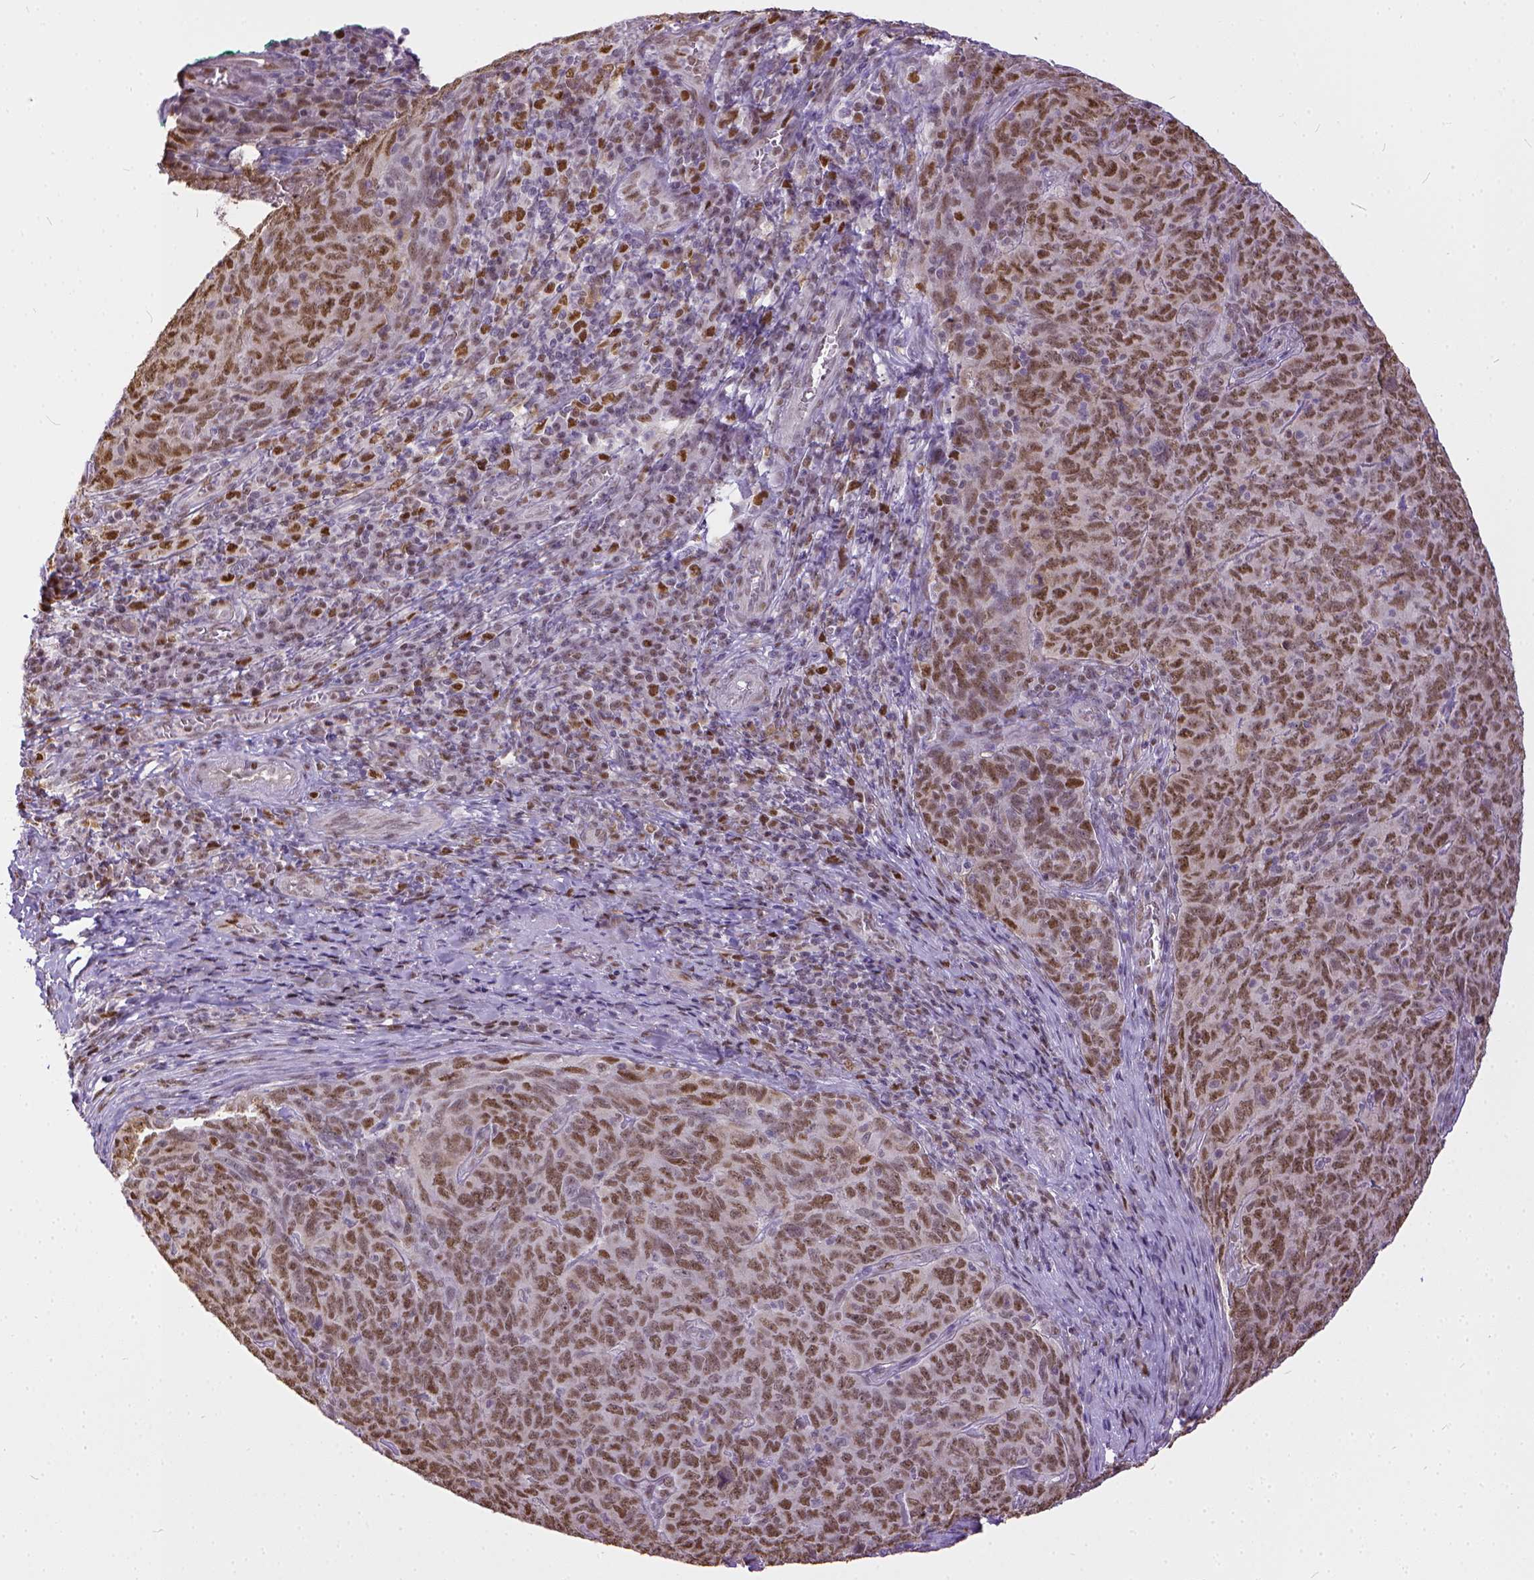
{"staining": {"intensity": "moderate", "quantity": ">75%", "location": "nuclear"}, "tissue": "skin cancer", "cell_type": "Tumor cells", "image_type": "cancer", "snomed": [{"axis": "morphology", "description": "Squamous cell carcinoma, NOS"}, {"axis": "topography", "description": "Skin"}, {"axis": "topography", "description": "Anal"}], "caption": "Human skin cancer stained with a brown dye shows moderate nuclear positive staining in approximately >75% of tumor cells.", "gene": "ERCC1", "patient": {"sex": "female", "age": 51}}